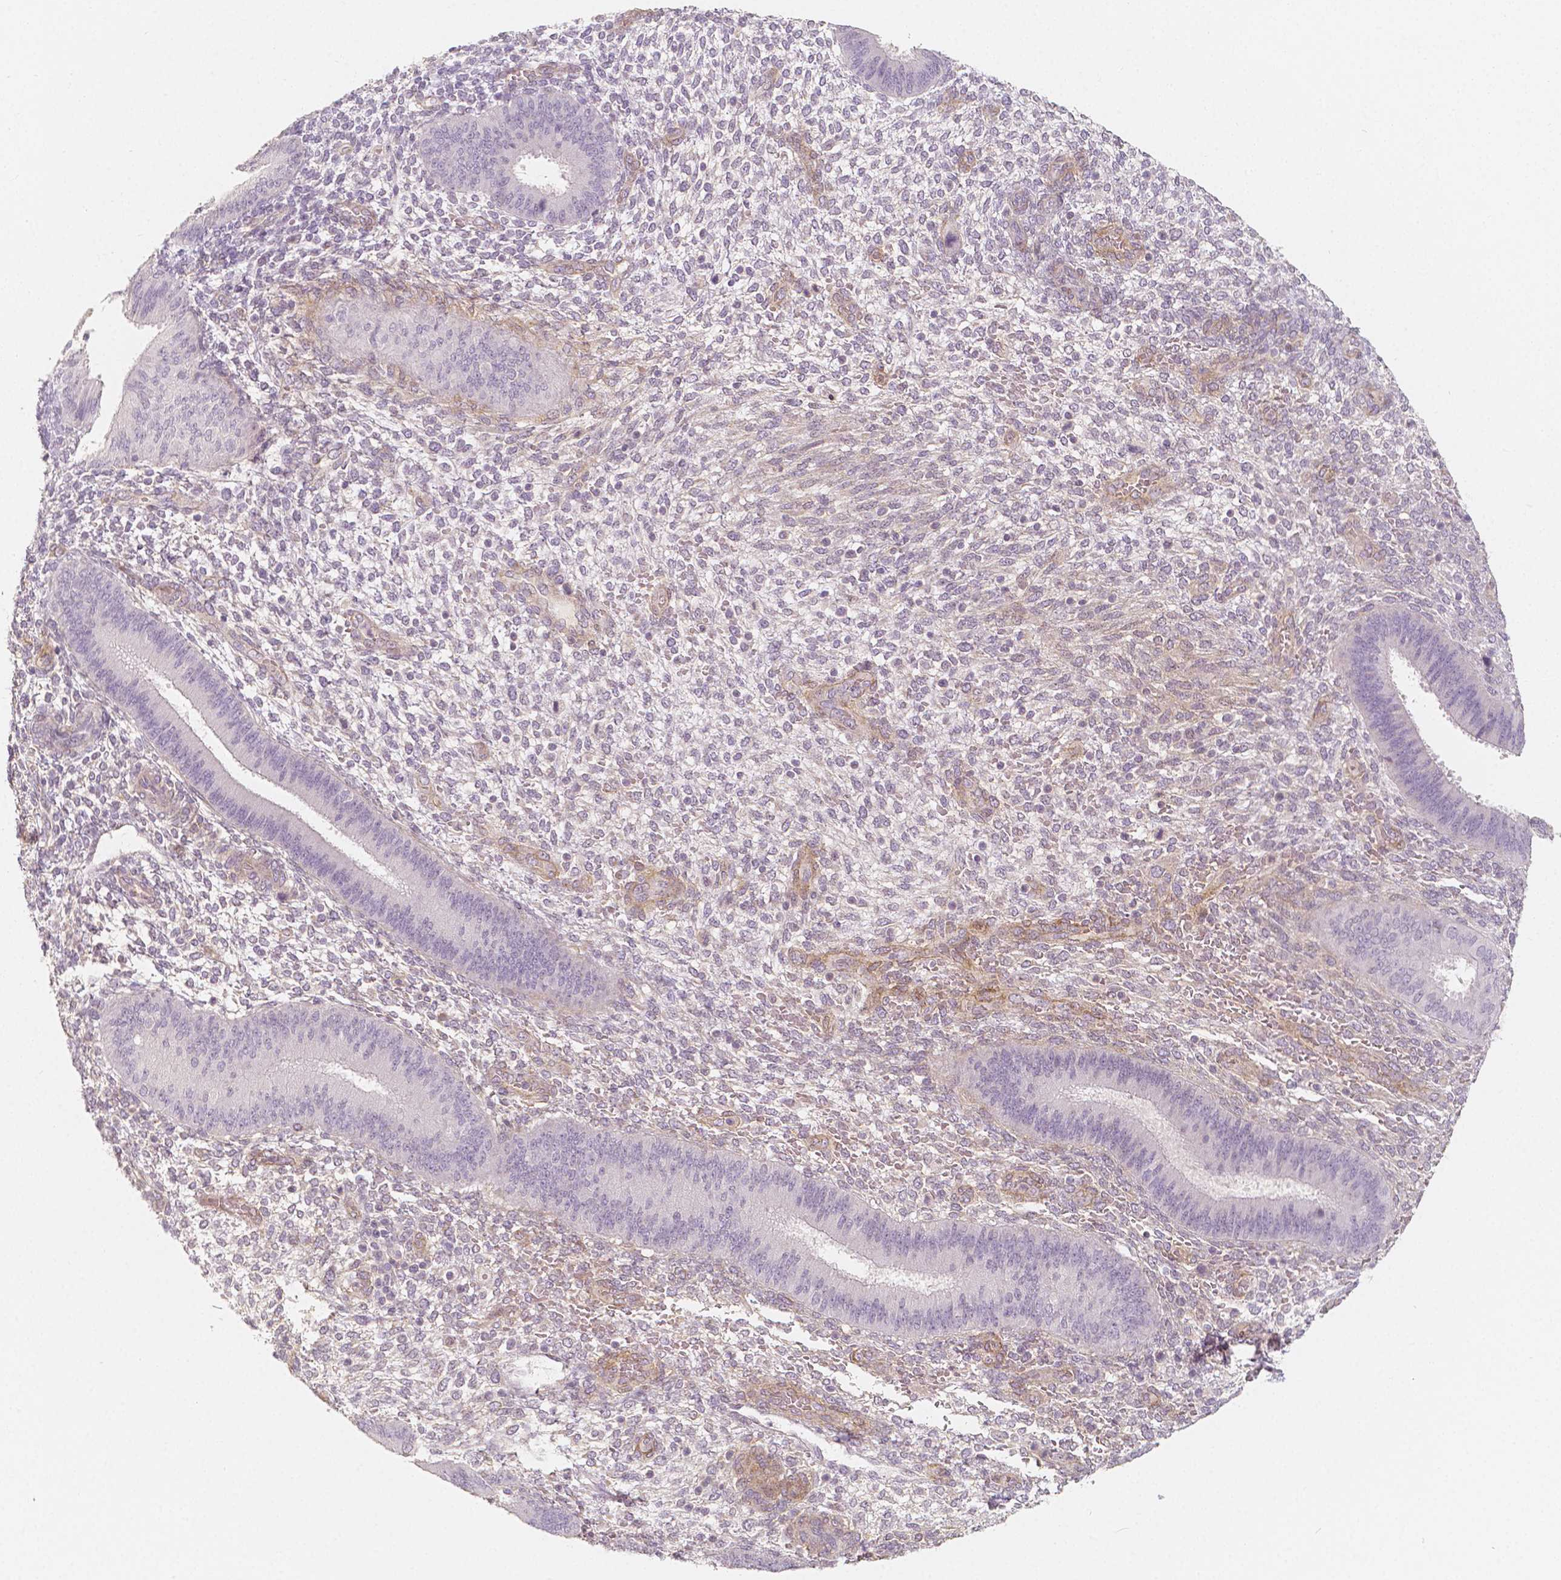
{"staining": {"intensity": "negative", "quantity": "none", "location": "none"}, "tissue": "endometrium", "cell_type": "Cells in endometrial stroma", "image_type": "normal", "snomed": [{"axis": "morphology", "description": "Normal tissue, NOS"}, {"axis": "topography", "description": "Endometrium"}], "caption": "This photomicrograph is of normal endometrium stained with immunohistochemistry to label a protein in brown with the nuclei are counter-stained blue. There is no staining in cells in endometrial stroma.", "gene": "THY1", "patient": {"sex": "female", "age": 39}}